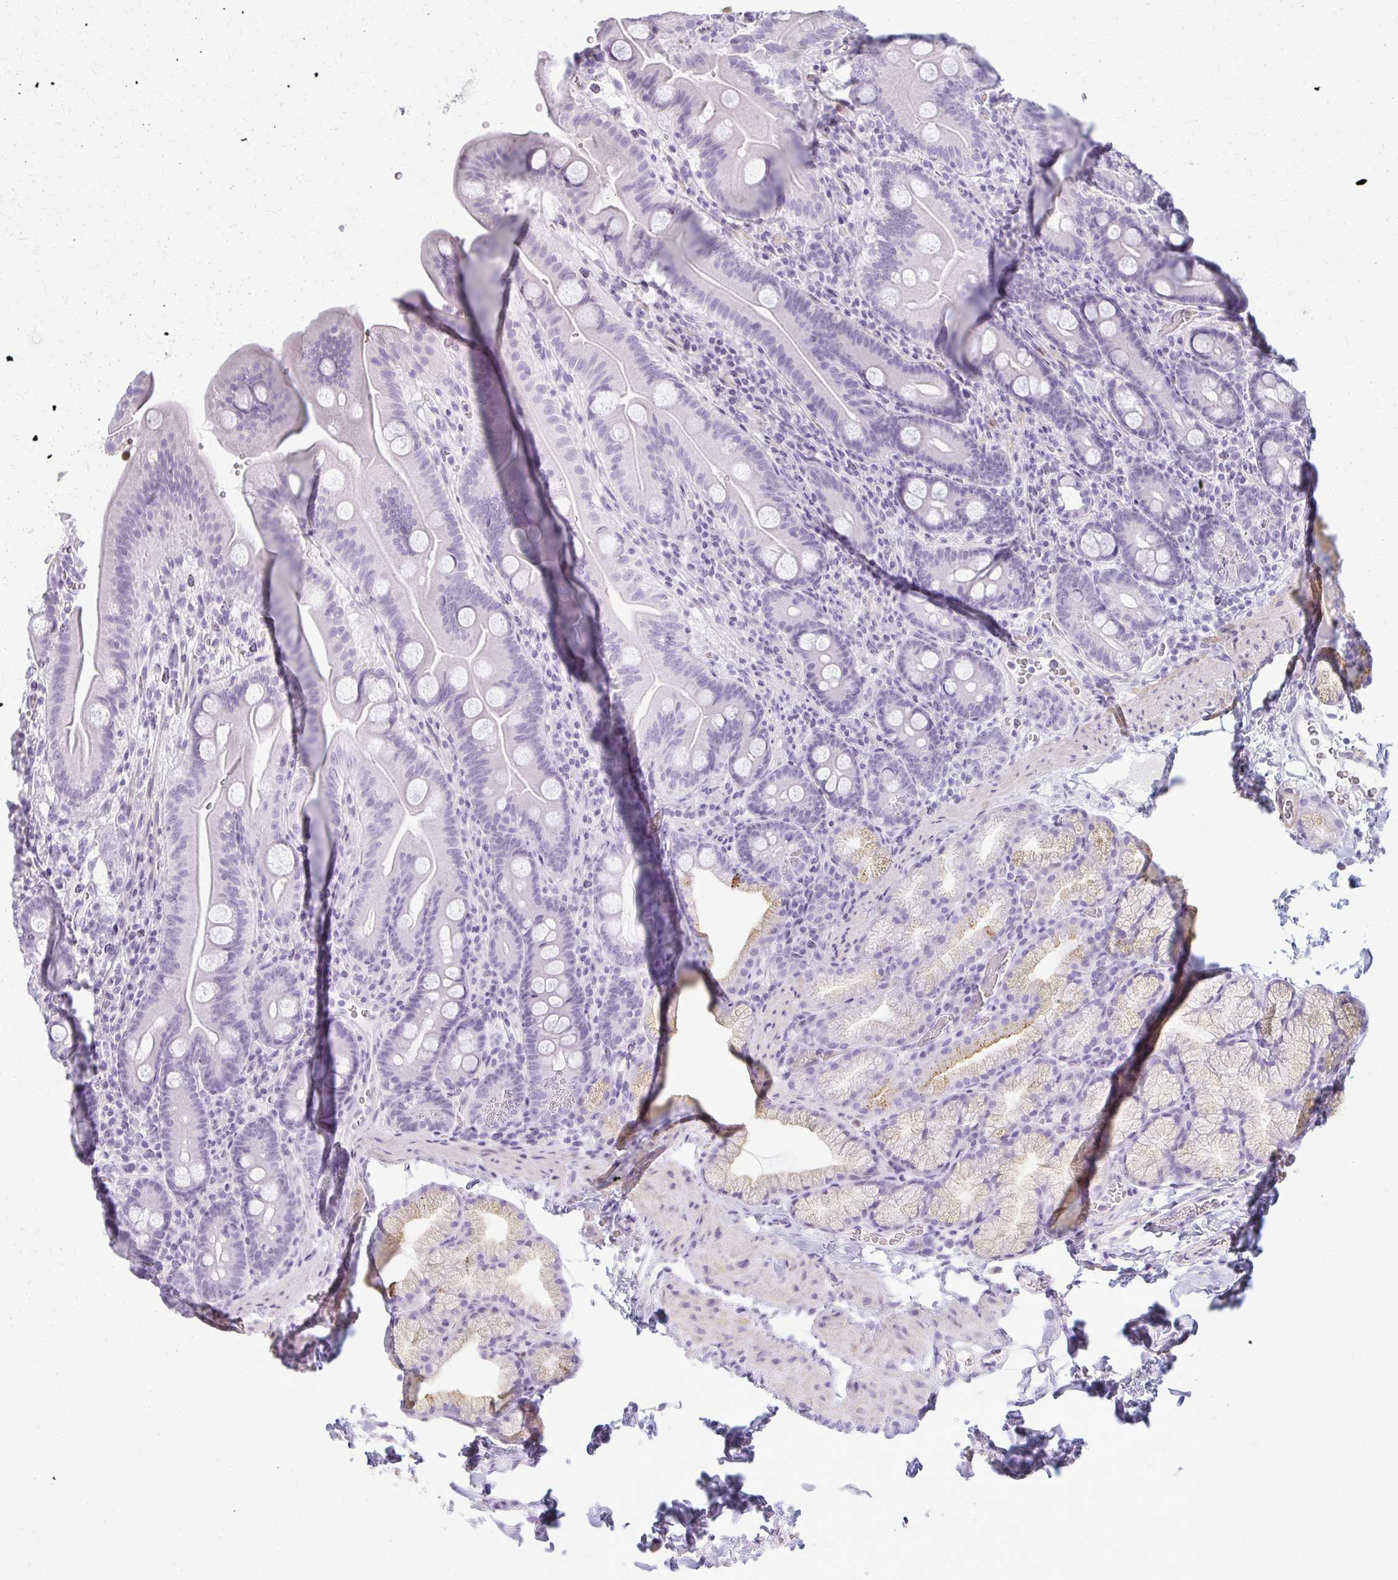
{"staining": {"intensity": "moderate", "quantity": "<25%", "location": "cytoplasmic/membranous"}, "tissue": "duodenum", "cell_type": "Glandular cells", "image_type": "normal", "snomed": [{"axis": "morphology", "description": "Normal tissue, NOS"}, {"axis": "topography", "description": "Duodenum"}], "caption": "DAB (3,3'-diaminobenzidine) immunohistochemical staining of normal human duodenum displays moderate cytoplasmic/membranous protein positivity in about <25% of glandular cells. The protein is stained brown, and the nuclei are stained in blue (DAB IHC with brightfield microscopy, high magnification).", "gene": "CA3", "patient": {"sex": "male", "age": 59}}